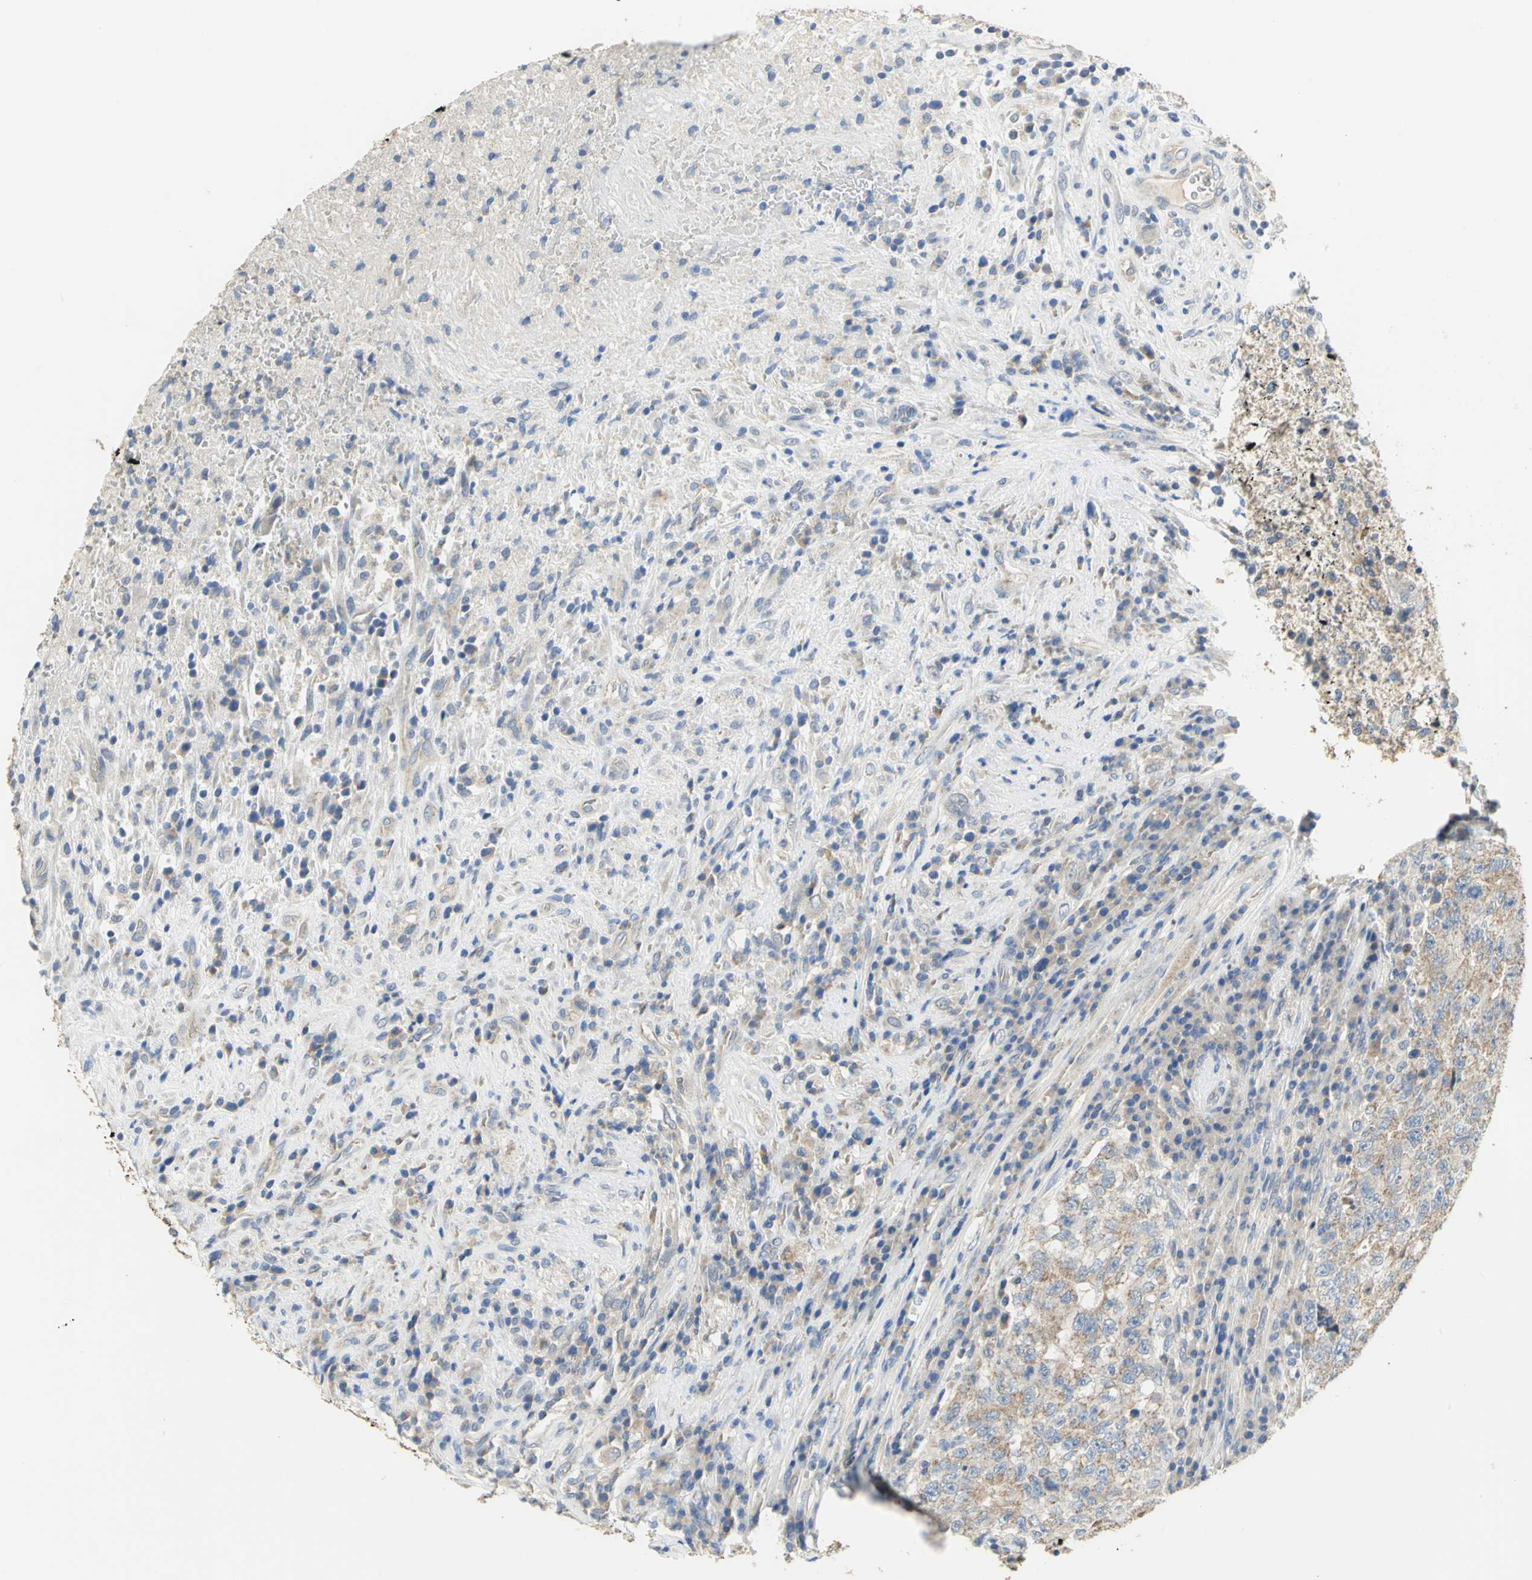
{"staining": {"intensity": "weak", "quantity": ">75%", "location": "cytoplasmic/membranous"}, "tissue": "testis cancer", "cell_type": "Tumor cells", "image_type": "cancer", "snomed": [{"axis": "morphology", "description": "Necrosis, NOS"}, {"axis": "morphology", "description": "Carcinoma, Embryonal, NOS"}, {"axis": "topography", "description": "Testis"}], "caption": "Immunohistochemistry (IHC) (DAB) staining of testis embryonal carcinoma exhibits weak cytoplasmic/membranous protein positivity in about >75% of tumor cells.", "gene": "HTR1F", "patient": {"sex": "male", "age": 19}}